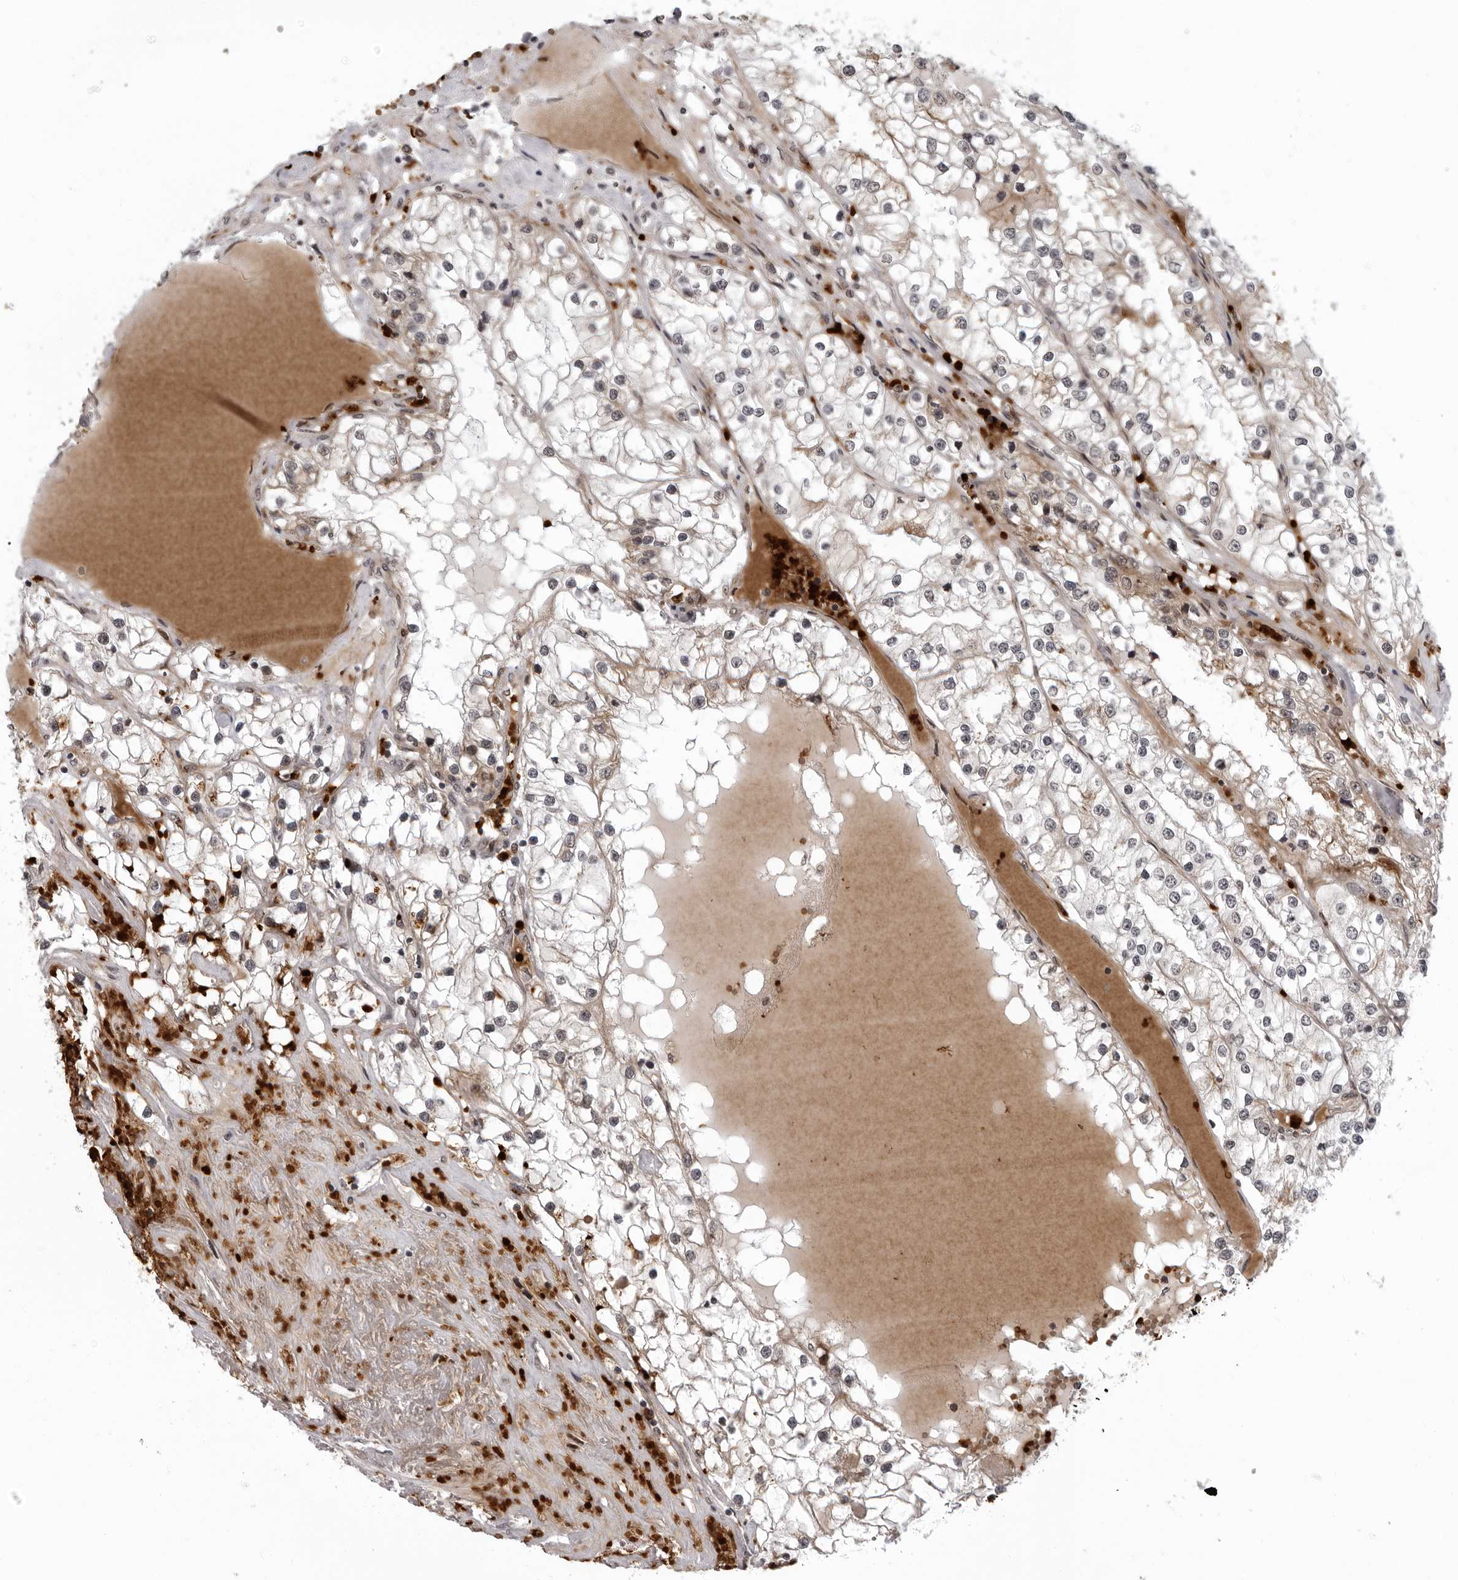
{"staining": {"intensity": "weak", "quantity": ">75%", "location": "cytoplasmic/membranous"}, "tissue": "renal cancer", "cell_type": "Tumor cells", "image_type": "cancer", "snomed": [{"axis": "morphology", "description": "Adenocarcinoma, NOS"}, {"axis": "topography", "description": "Kidney"}], "caption": "Human renal adenocarcinoma stained with a brown dye displays weak cytoplasmic/membranous positive staining in approximately >75% of tumor cells.", "gene": "THOP1", "patient": {"sex": "male", "age": 68}}